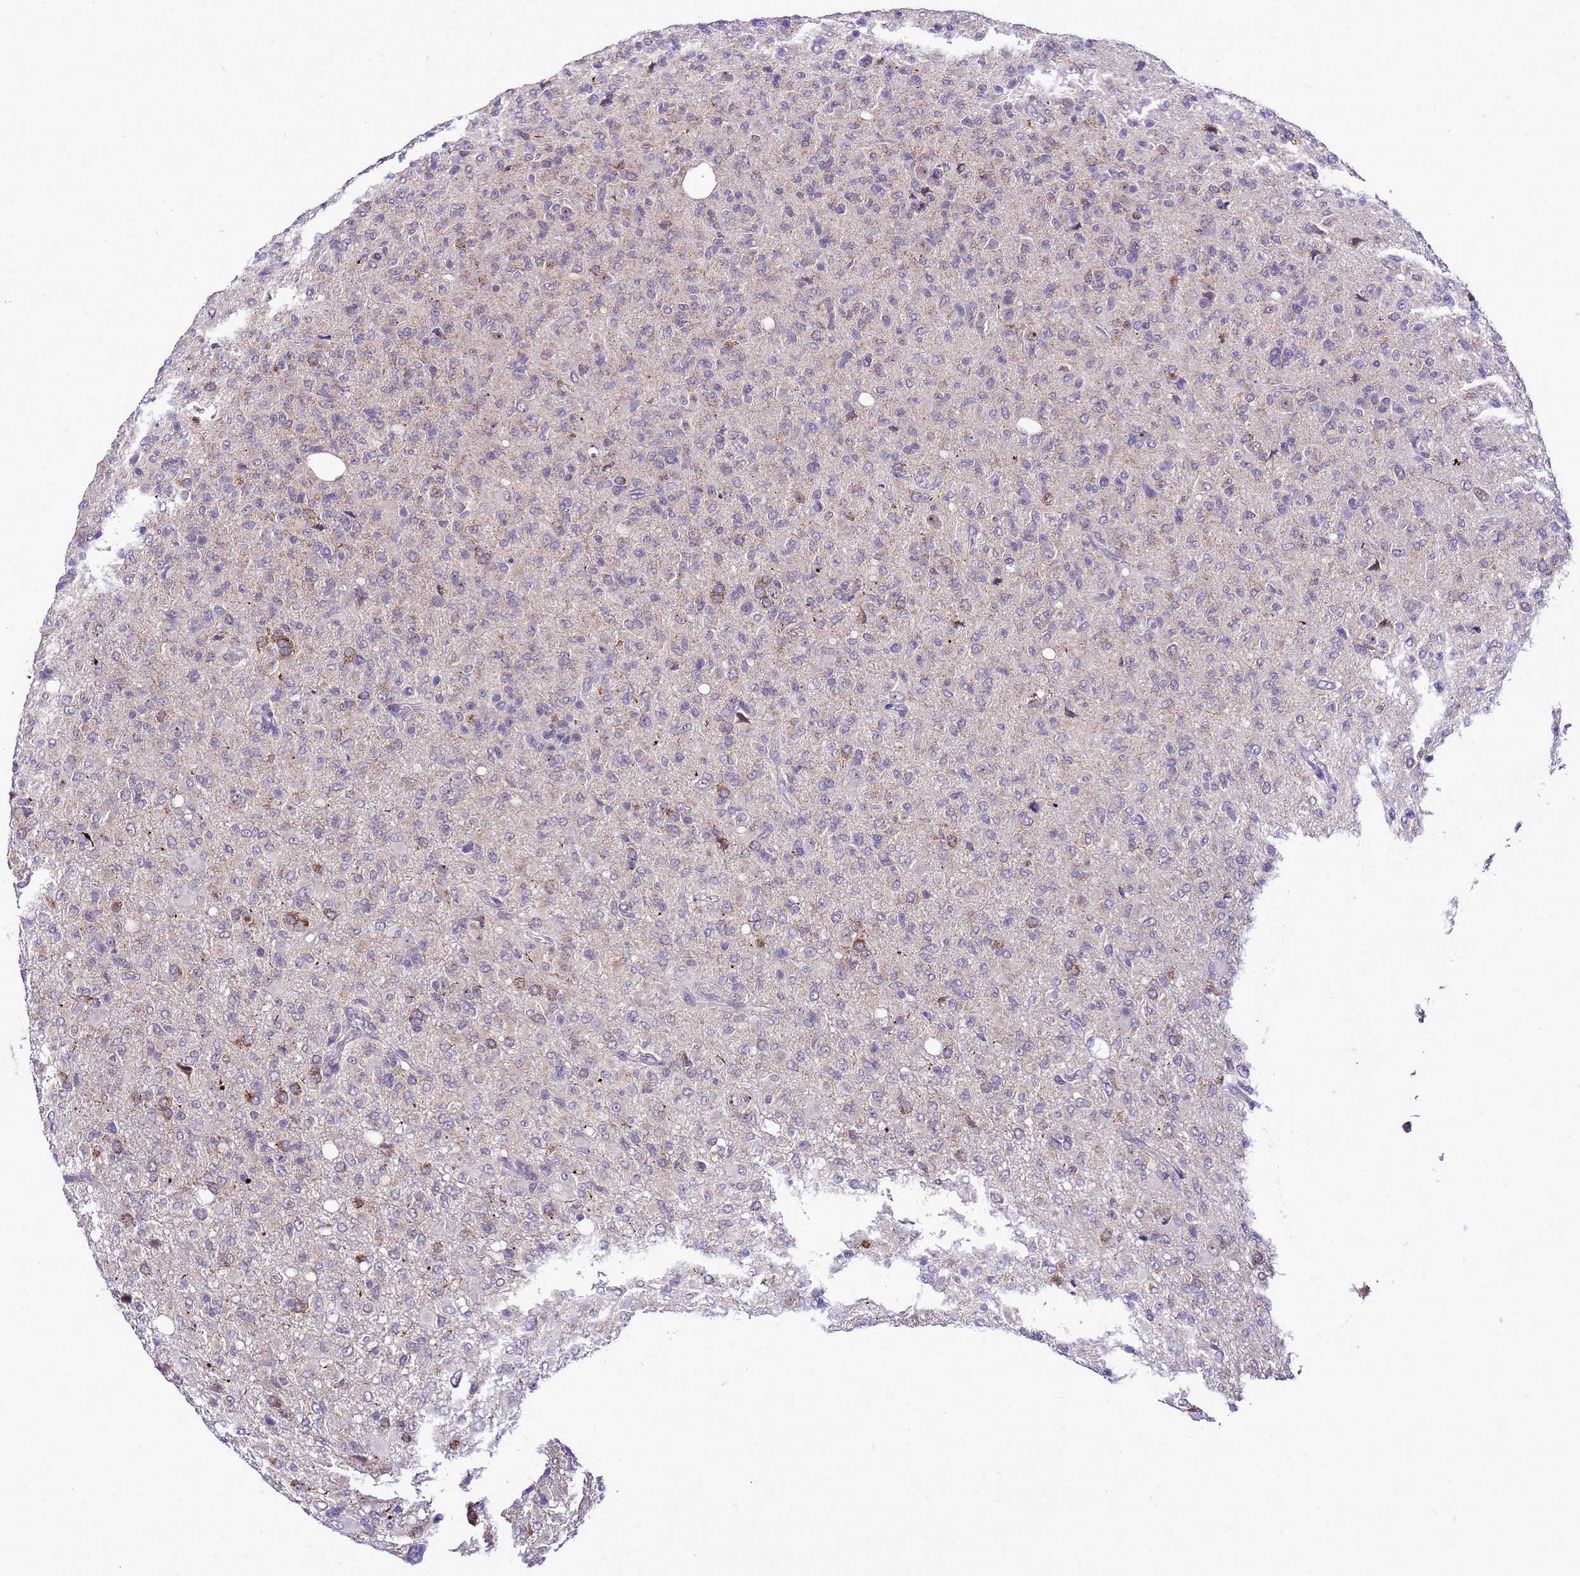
{"staining": {"intensity": "moderate", "quantity": "<25%", "location": "cytoplasmic/membranous"}, "tissue": "glioma", "cell_type": "Tumor cells", "image_type": "cancer", "snomed": [{"axis": "morphology", "description": "Glioma, malignant, High grade"}, {"axis": "topography", "description": "Brain"}], "caption": "Immunohistochemistry of human high-grade glioma (malignant) shows low levels of moderate cytoplasmic/membranous positivity in approximately <25% of tumor cells.", "gene": "C19orf47", "patient": {"sex": "female", "age": 57}}